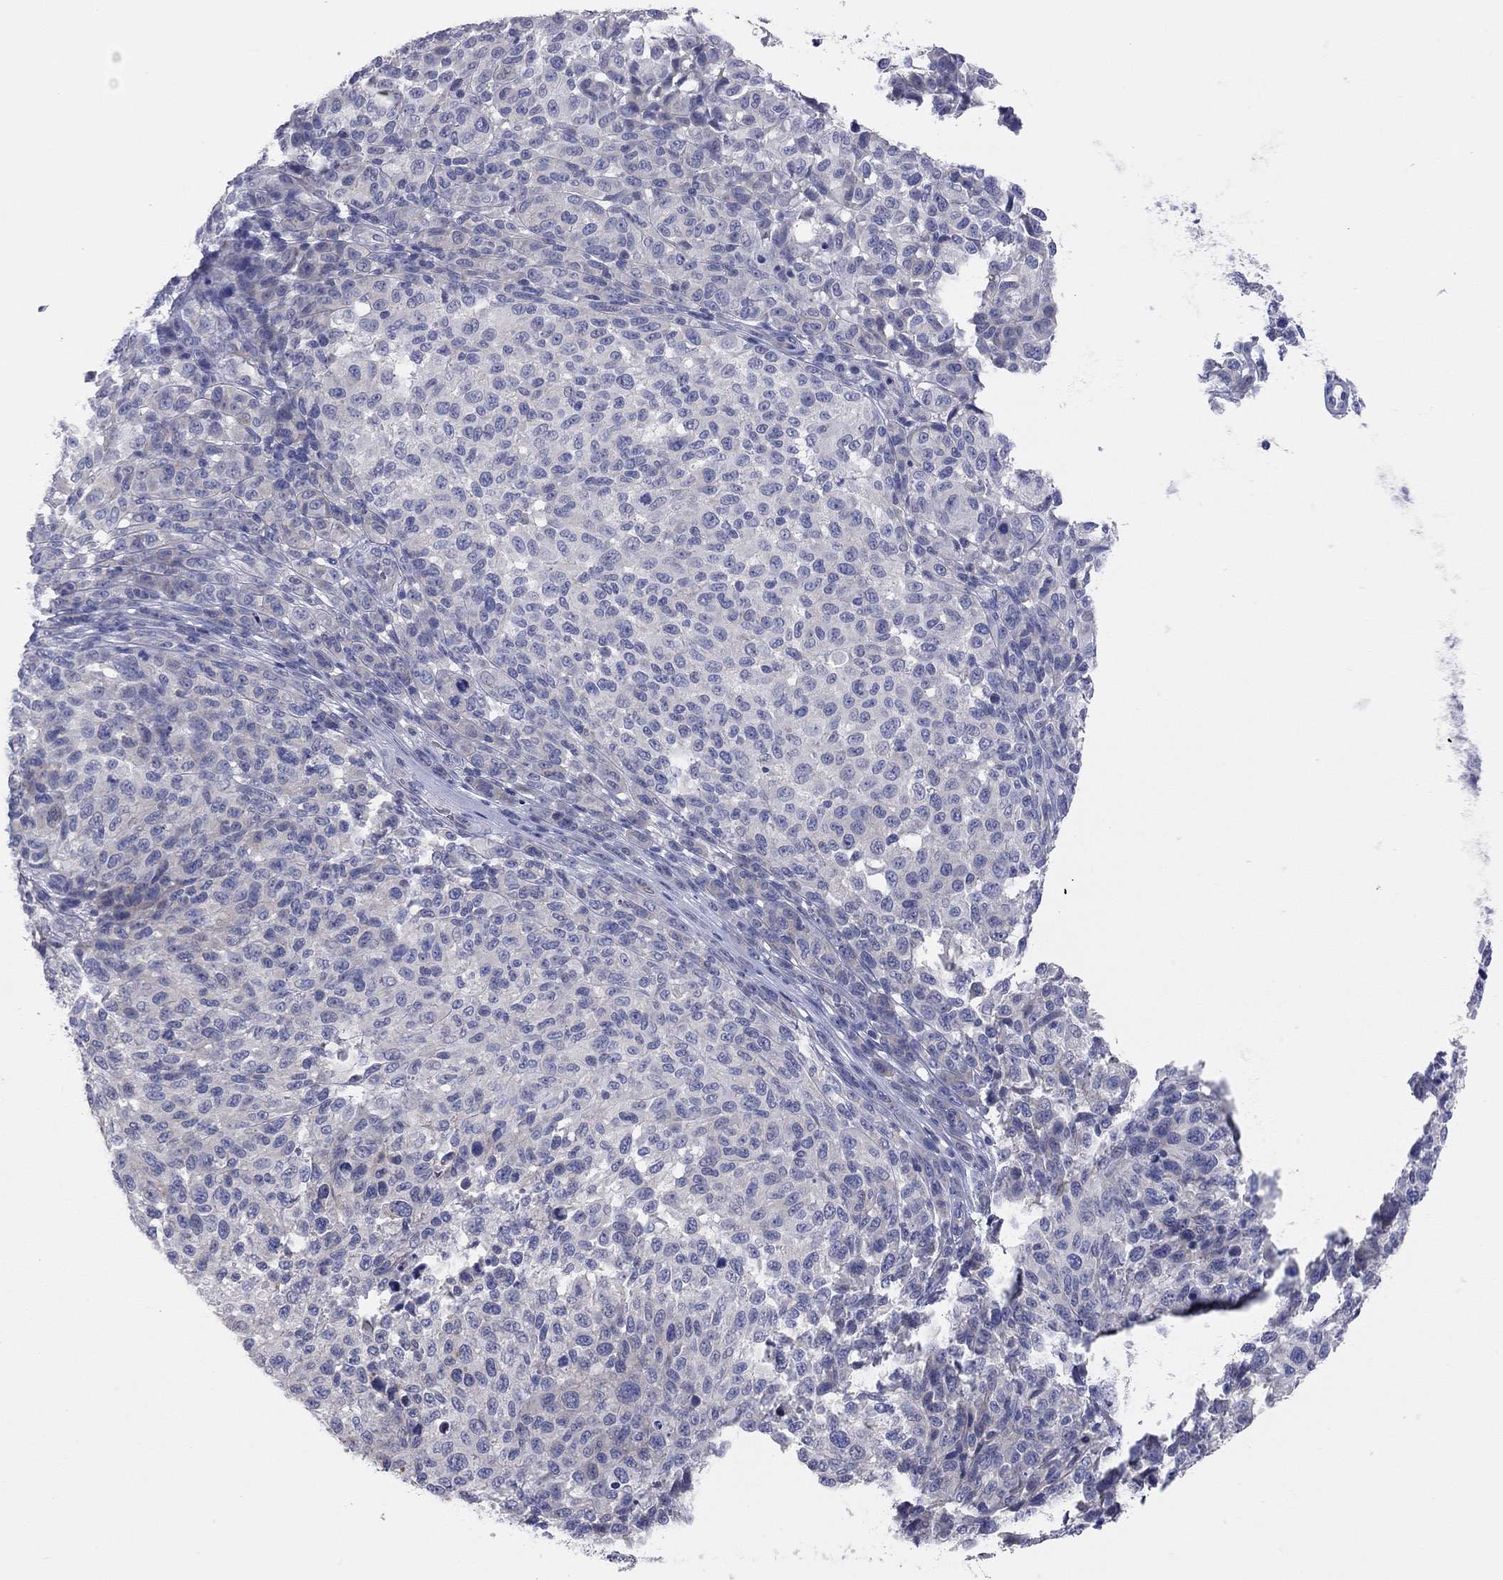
{"staining": {"intensity": "negative", "quantity": "none", "location": "none"}, "tissue": "melanoma", "cell_type": "Tumor cells", "image_type": "cancer", "snomed": [{"axis": "morphology", "description": "Malignant melanoma, NOS"}, {"axis": "topography", "description": "Skin"}], "caption": "IHC histopathology image of neoplastic tissue: human malignant melanoma stained with DAB demonstrates no significant protein positivity in tumor cells. (DAB (3,3'-diaminobenzidine) immunohistochemistry (IHC) with hematoxylin counter stain).", "gene": "KCNB1", "patient": {"sex": "male", "age": 59}}